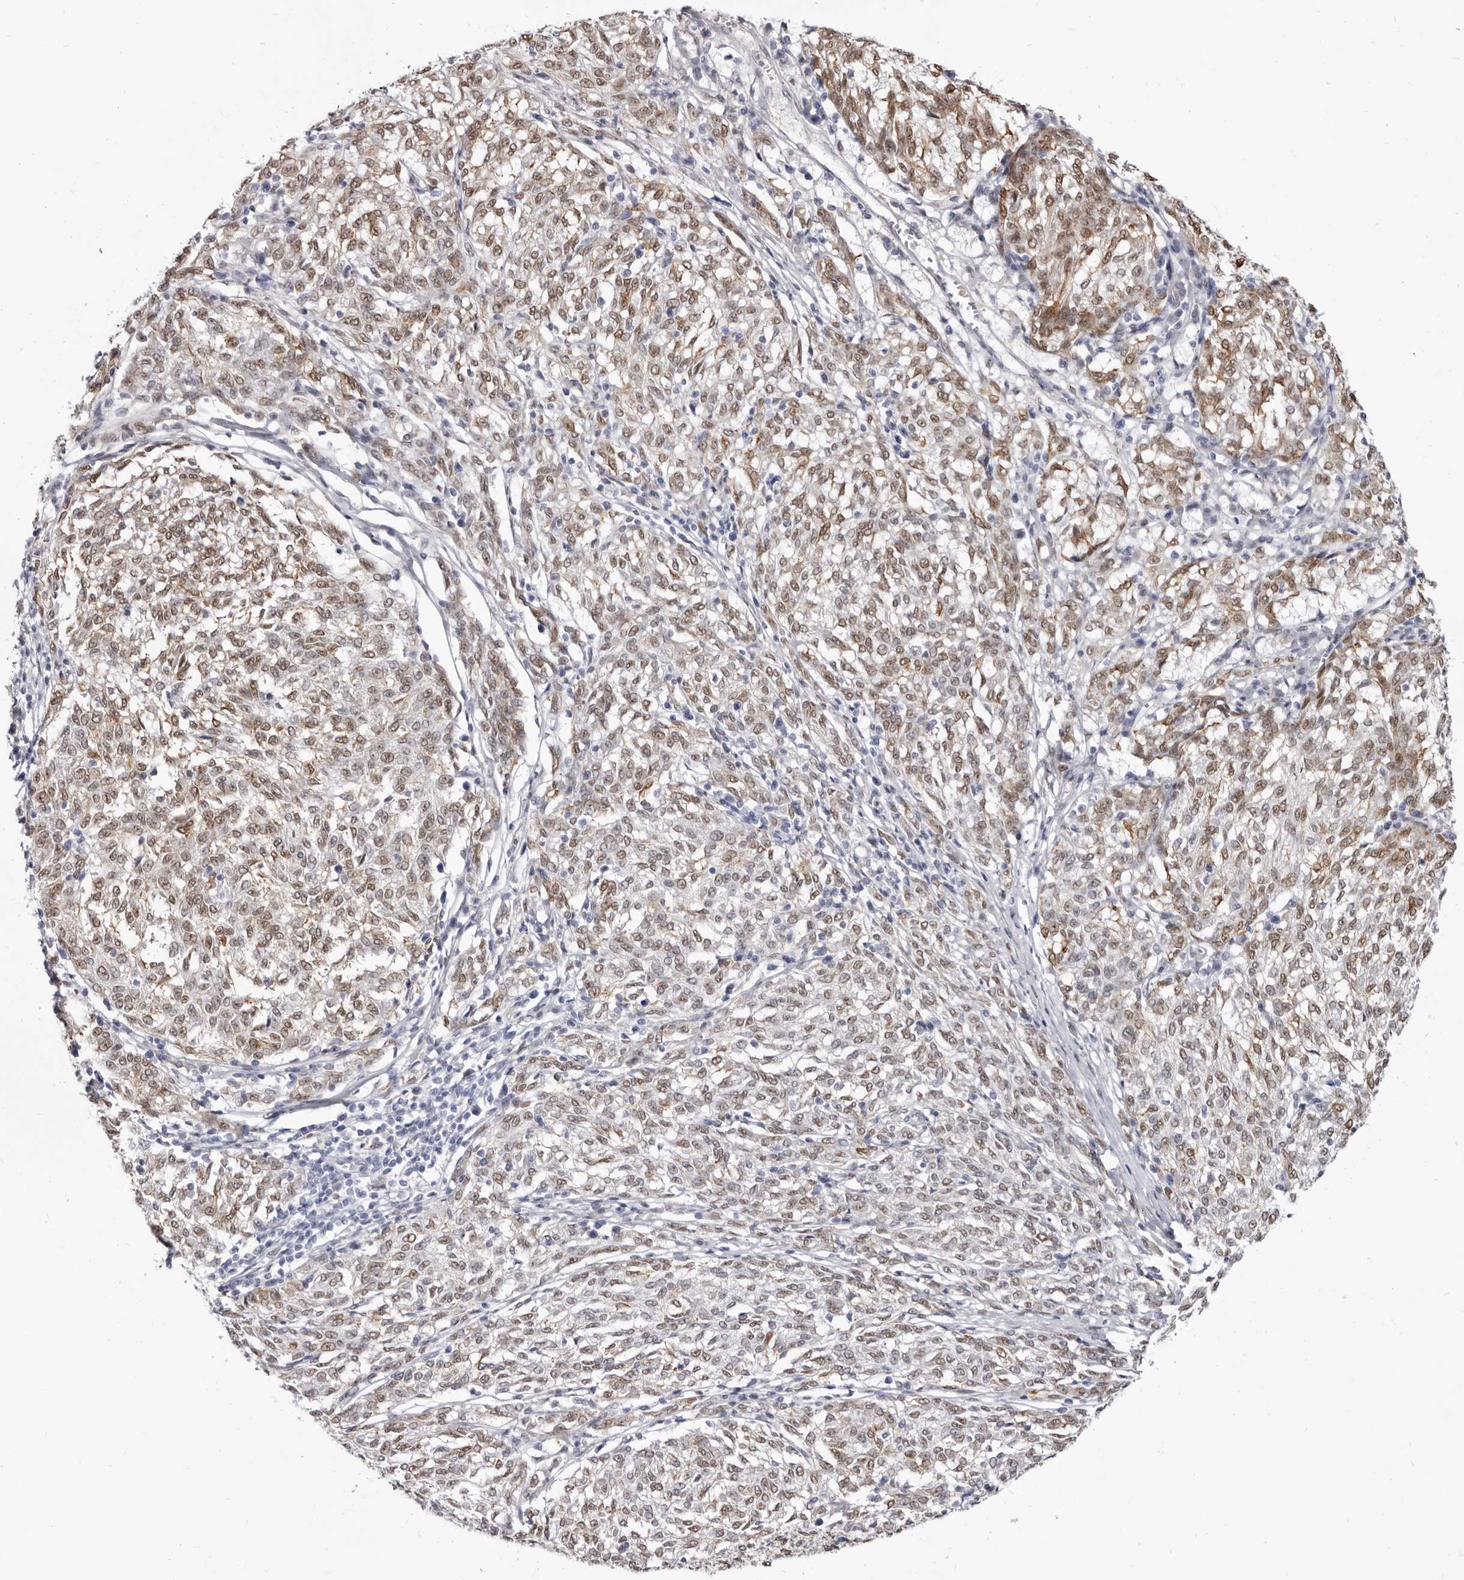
{"staining": {"intensity": "moderate", "quantity": ">75%", "location": "nuclear"}, "tissue": "melanoma", "cell_type": "Tumor cells", "image_type": "cancer", "snomed": [{"axis": "morphology", "description": "Malignant melanoma, NOS"}, {"axis": "topography", "description": "Skin"}], "caption": "Immunohistochemistry (IHC) histopathology image of melanoma stained for a protein (brown), which reveals medium levels of moderate nuclear expression in approximately >75% of tumor cells.", "gene": "ZNF326", "patient": {"sex": "female", "age": 72}}